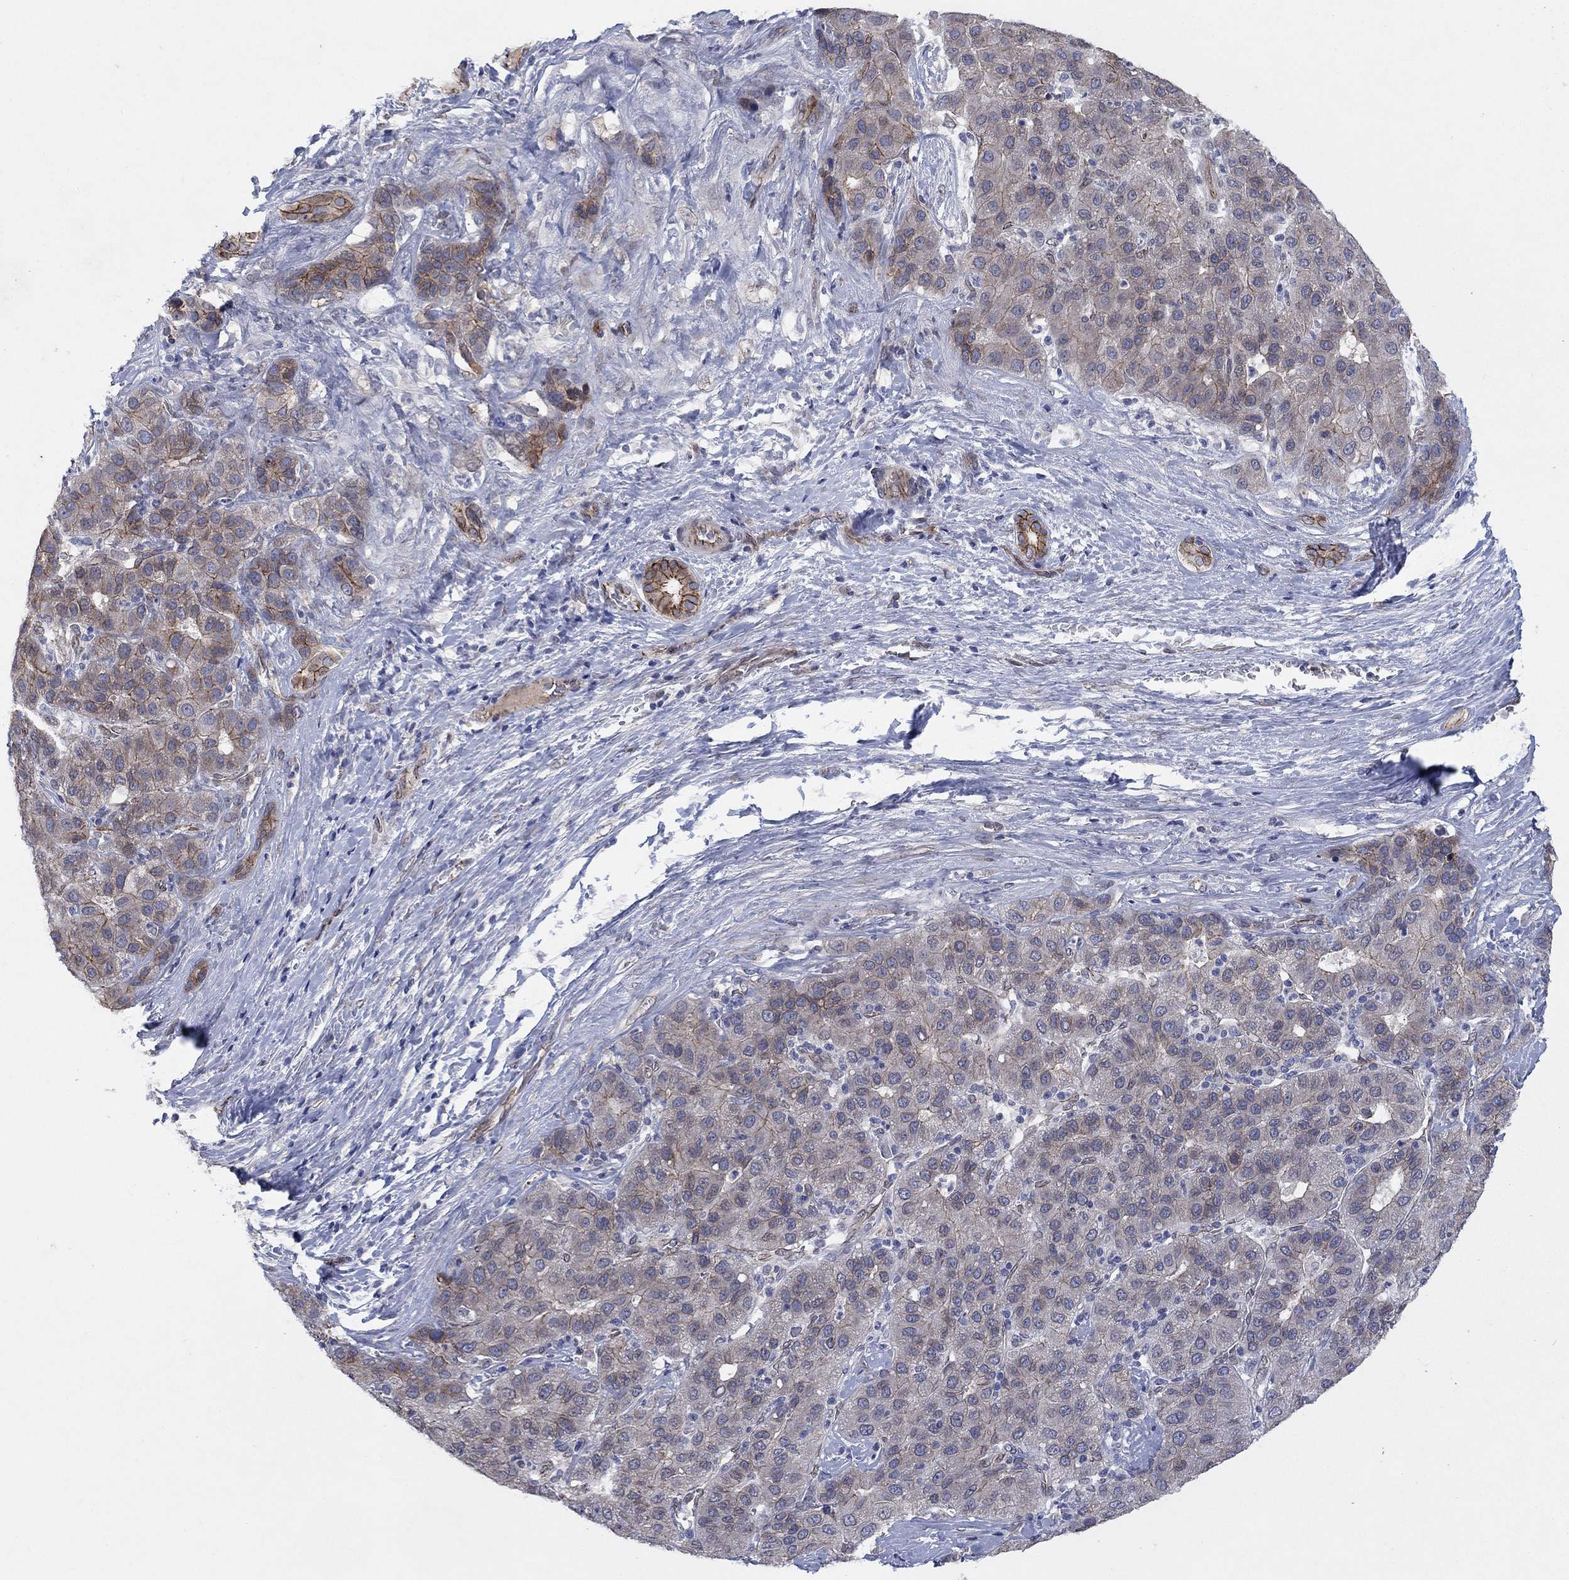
{"staining": {"intensity": "strong", "quantity": "<25%", "location": "cytoplasmic/membranous"}, "tissue": "liver cancer", "cell_type": "Tumor cells", "image_type": "cancer", "snomed": [{"axis": "morphology", "description": "Carcinoma, Hepatocellular, NOS"}, {"axis": "topography", "description": "Liver"}], "caption": "The immunohistochemical stain labels strong cytoplasmic/membranous expression in tumor cells of liver cancer (hepatocellular carcinoma) tissue.", "gene": "EMC9", "patient": {"sex": "male", "age": 65}}